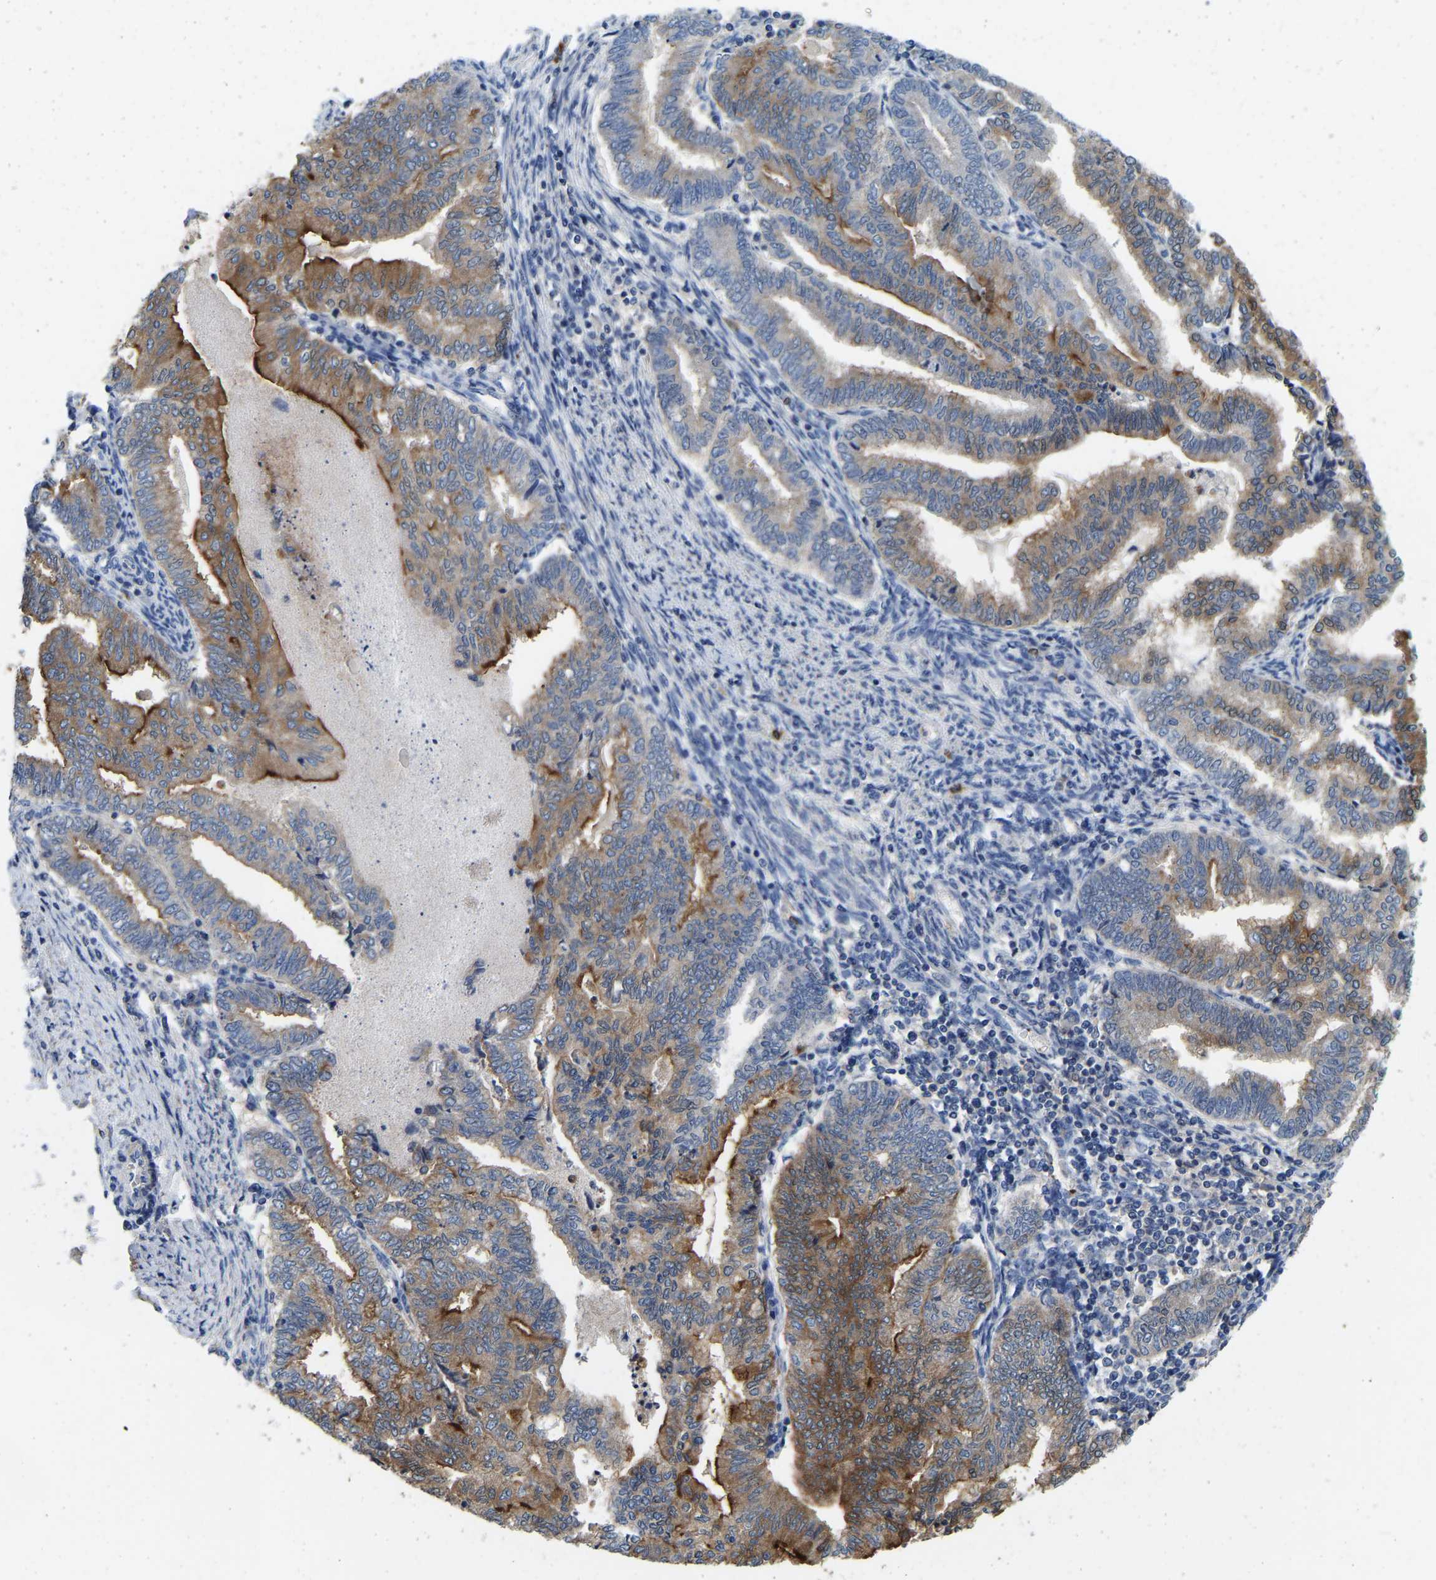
{"staining": {"intensity": "moderate", "quantity": ">75%", "location": "cytoplasmic/membranous"}, "tissue": "endometrial cancer", "cell_type": "Tumor cells", "image_type": "cancer", "snomed": [{"axis": "morphology", "description": "Polyp, NOS"}, {"axis": "morphology", "description": "Adenocarcinoma, NOS"}, {"axis": "morphology", "description": "Adenoma, NOS"}, {"axis": "topography", "description": "Endometrium"}], "caption": "Endometrial cancer stained with a brown dye demonstrates moderate cytoplasmic/membranous positive expression in about >75% of tumor cells.", "gene": "RAB27B", "patient": {"sex": "female", "age": 79}}